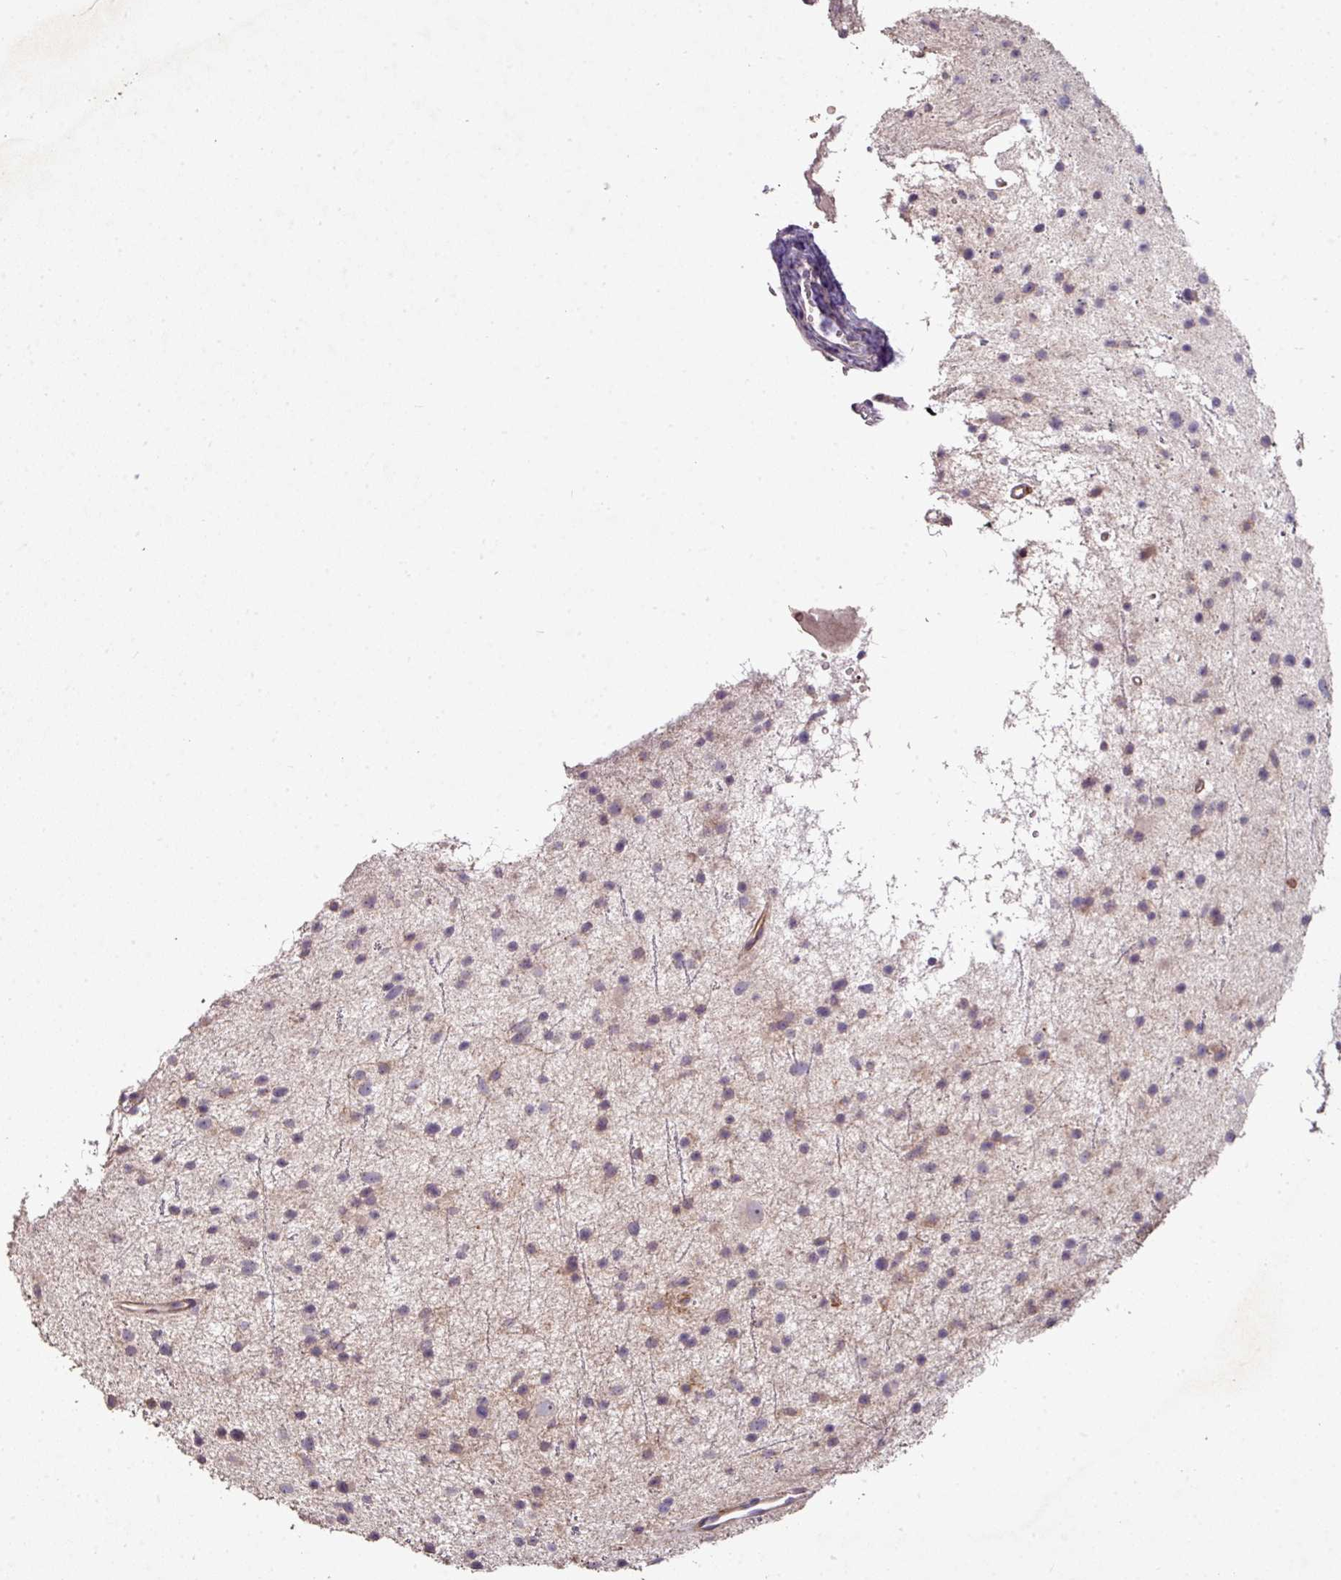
{"staining": {"intensity": "weak", "quantity": "<25%", "location": "cytoplasmic/membranous"}, "tissue": "glioma", "cell_type": "Tumor cells", "image_type": "cancer", "snomed": [{"axis": "morphology", "description": "Glioma, malignant, Low grade"}, {"axis": "topography", "description": "Cerebral cortex"}], "caption": "Image shows no protein positivity in tumor cells of glioma tissue.", "gene": "RPL23A", "patient": {"sex": "female", "age": 39}}